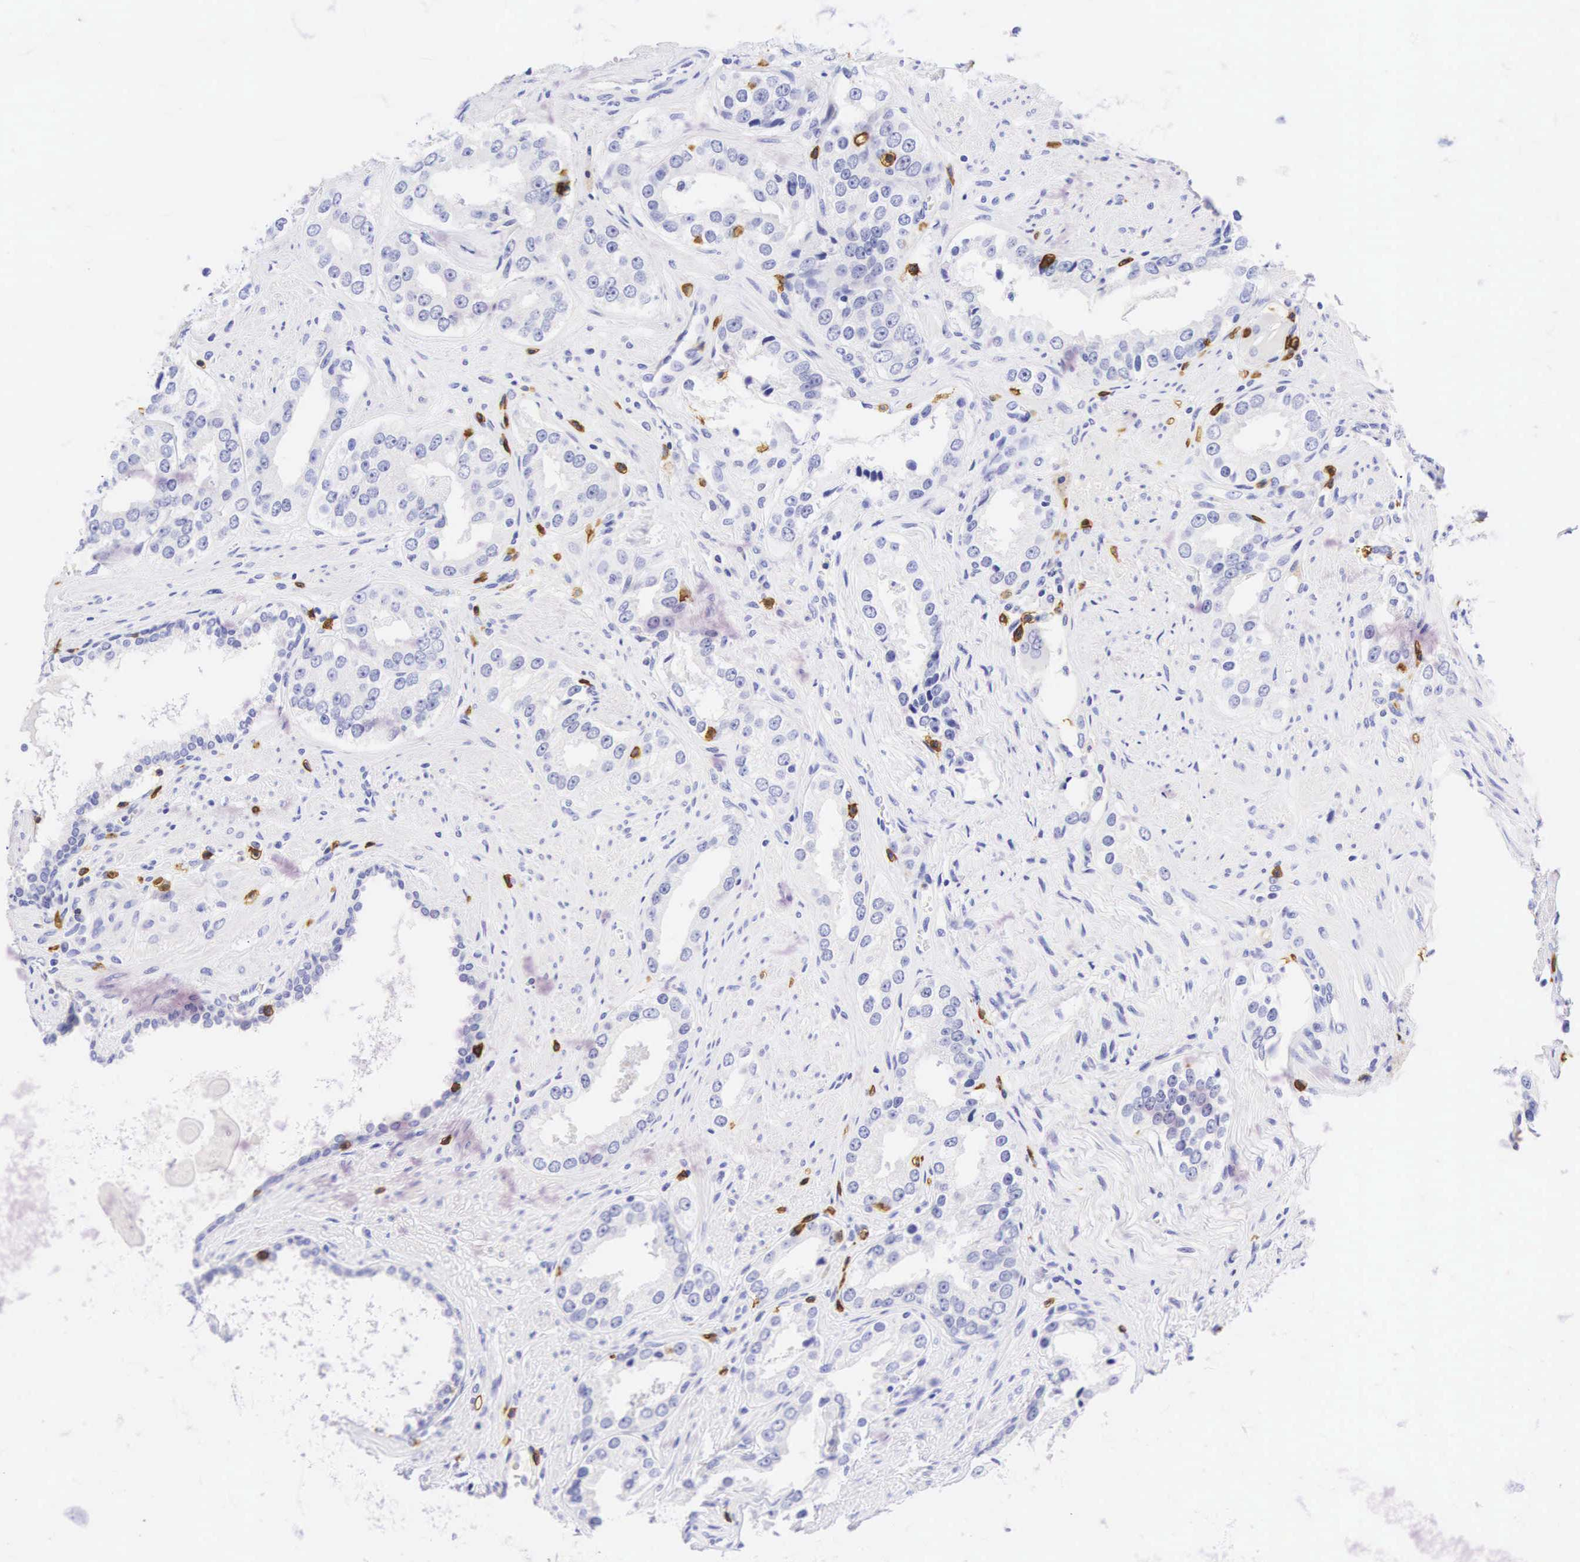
{"staining": {"intensity": "negative", "quantity": "none", "location": "none"}, "tissue": "prostate cancer", "cell_type": "Tumor cells", "image_type": "cancer", "snomed": [{"axis": "morphology", "description": "Adenocarcinoma, Medium grade"}, {"axis": "topography", "description": "Prostate"}], "caption": "The immunohistochemistry (IHC) micrograph has no significant expression in tumor cells of medium-grade adenocarcinoma (prostate) tissue.", "gene": "CD8A", "patient": {"sex": "male", "age": 73}}